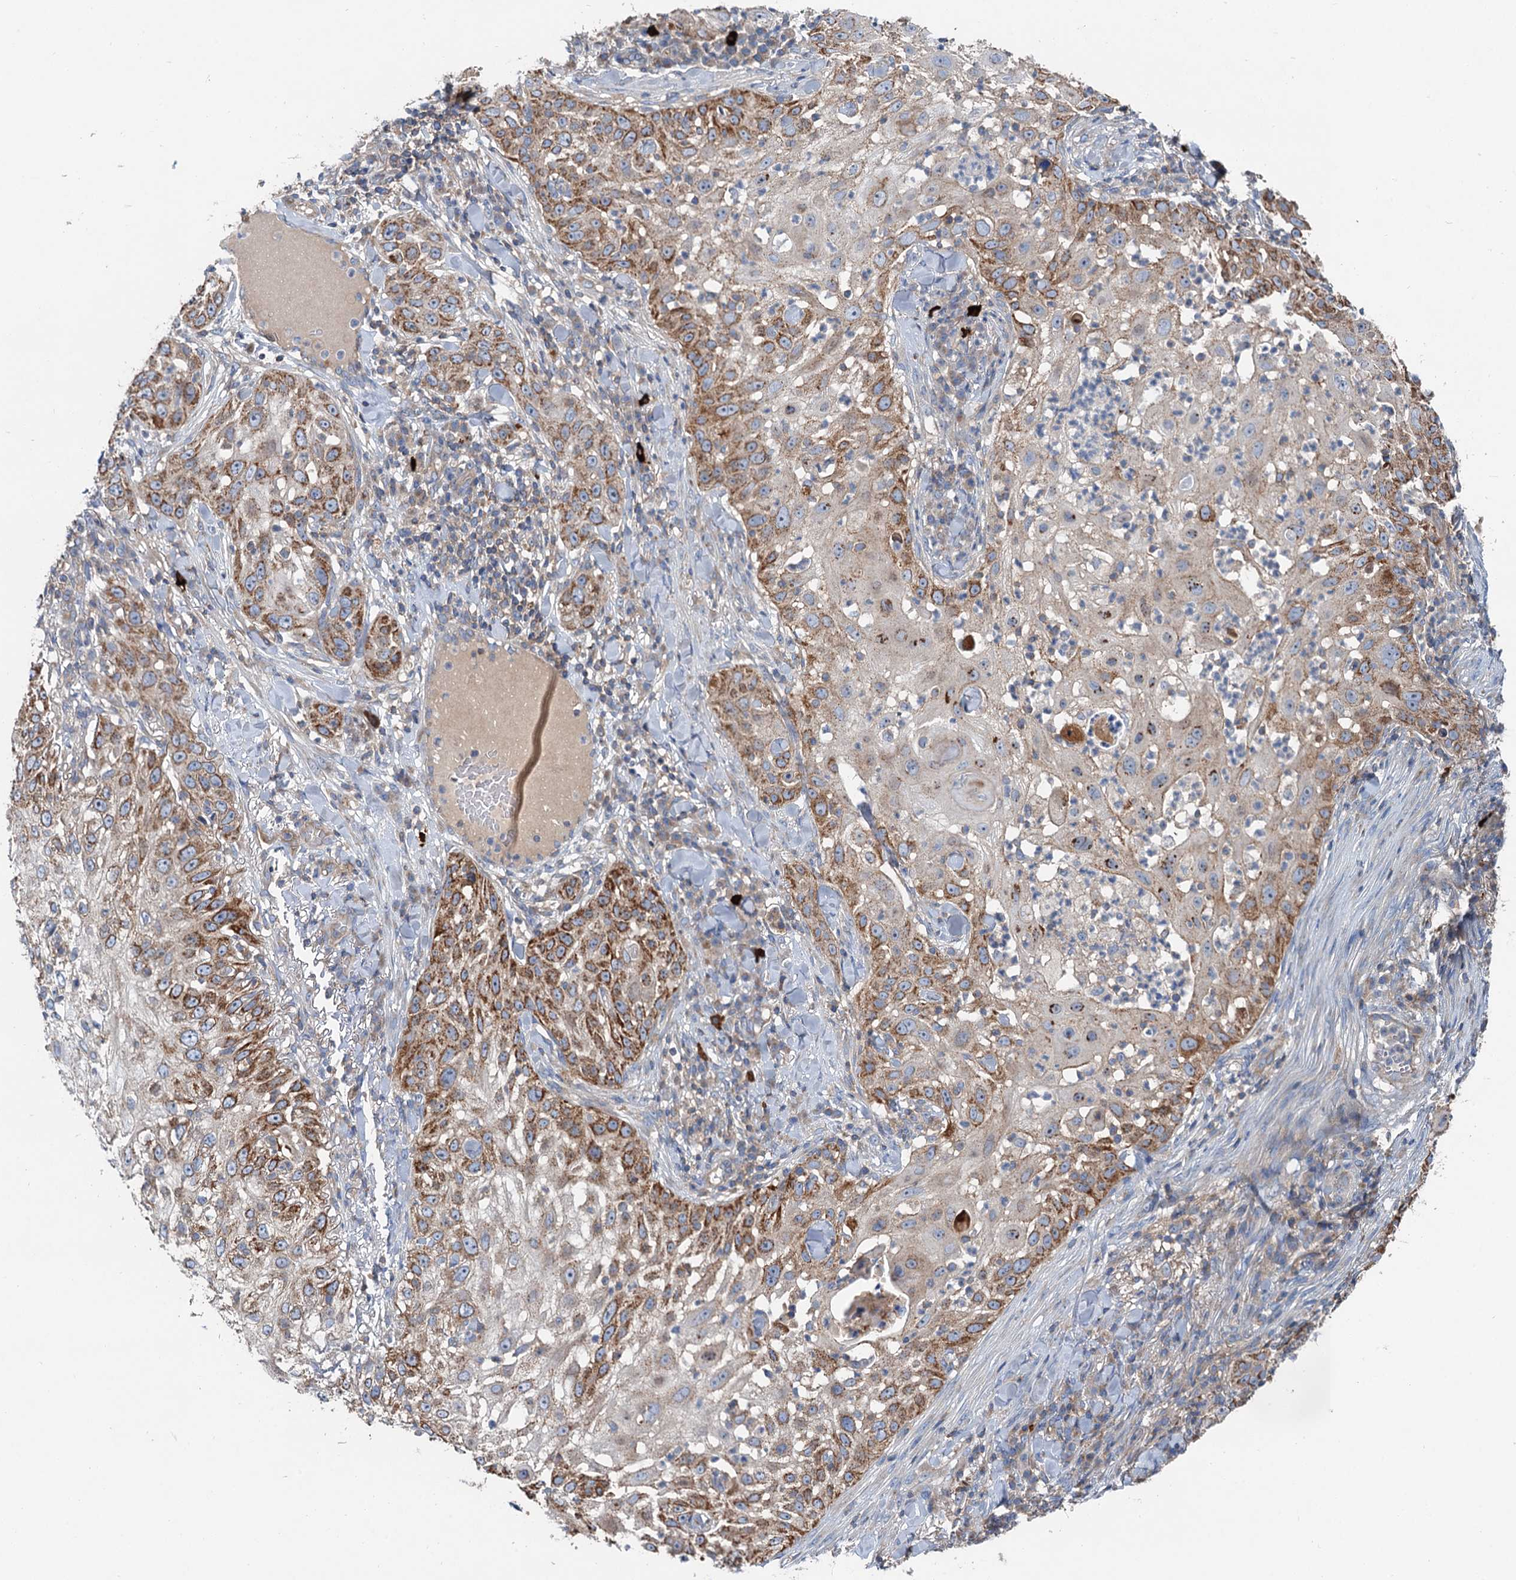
{"staining": {"intensity": "moderate", "quantity": ">75%", "location": "cytoplasmic/membranous"}, "tissue": "skin cancer", "cell_type": "Tumor cells", "image_type": "cancer", "snomed": [{"axis": "morphology", "description": "Squamous cell carcinoma, NOS"}, {"axis": "topography", "description": "Skin"}], "caption": "Moderate cytoplasmic/membranous protein positivity is seen in about >75% of tumor cells in skin cancer (squamous cell carcinoma).", "gene": "ANKRD26", "patient": {"sex": "female", "age": 44}}